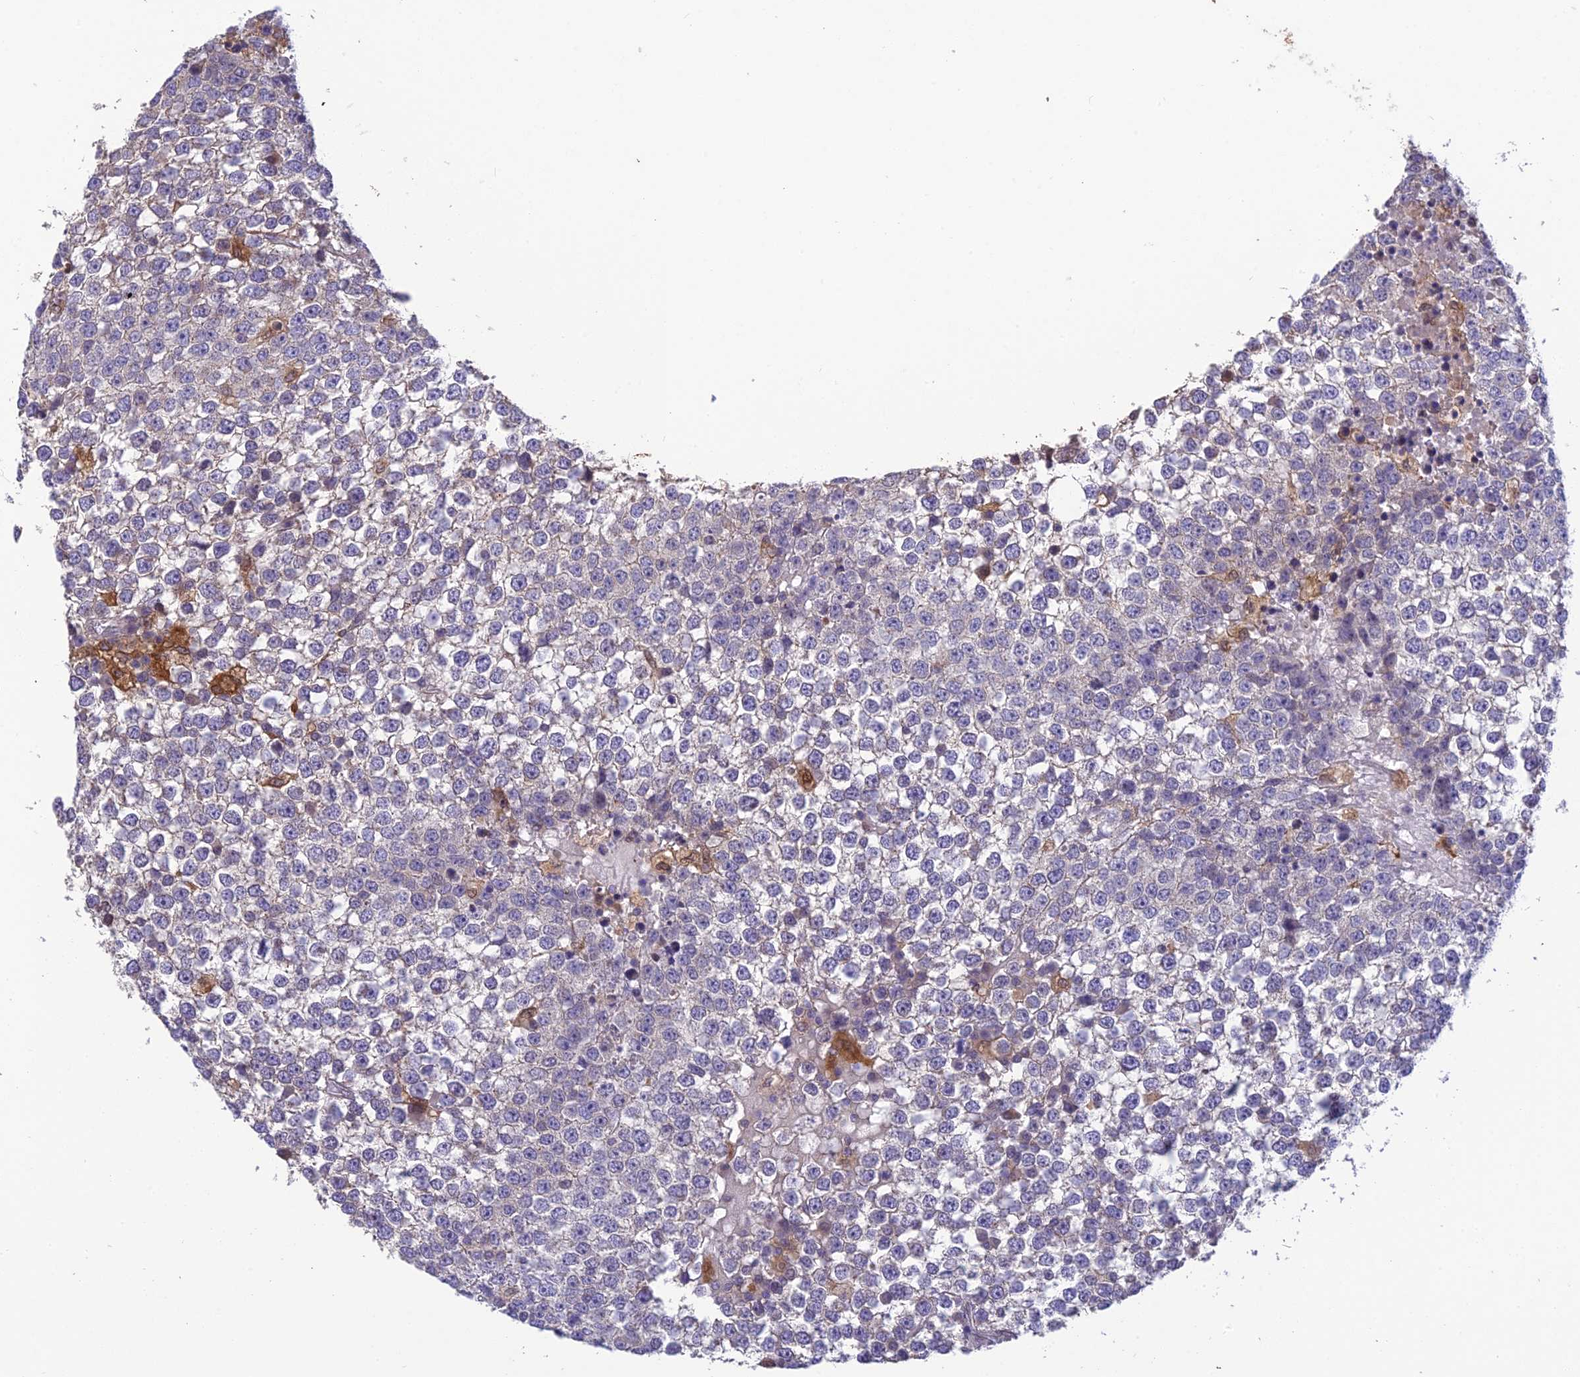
{"staining": {"intensity": "negative", "quantity": "none", "location": "none"}, "tissue": "testis cancer", "cell_type": "Tumor cells", "image_type": "cancer", "snomed": [{"axis": "morphology", "description": "Seminoma, NOS"}, {"axis": "topography", "description": "Testis"}], "caption": "There is no significant expression in tumor cells of seminoma (testis).", "gene": "BMT2", "patient": {"sex": "male", "age": 65}}